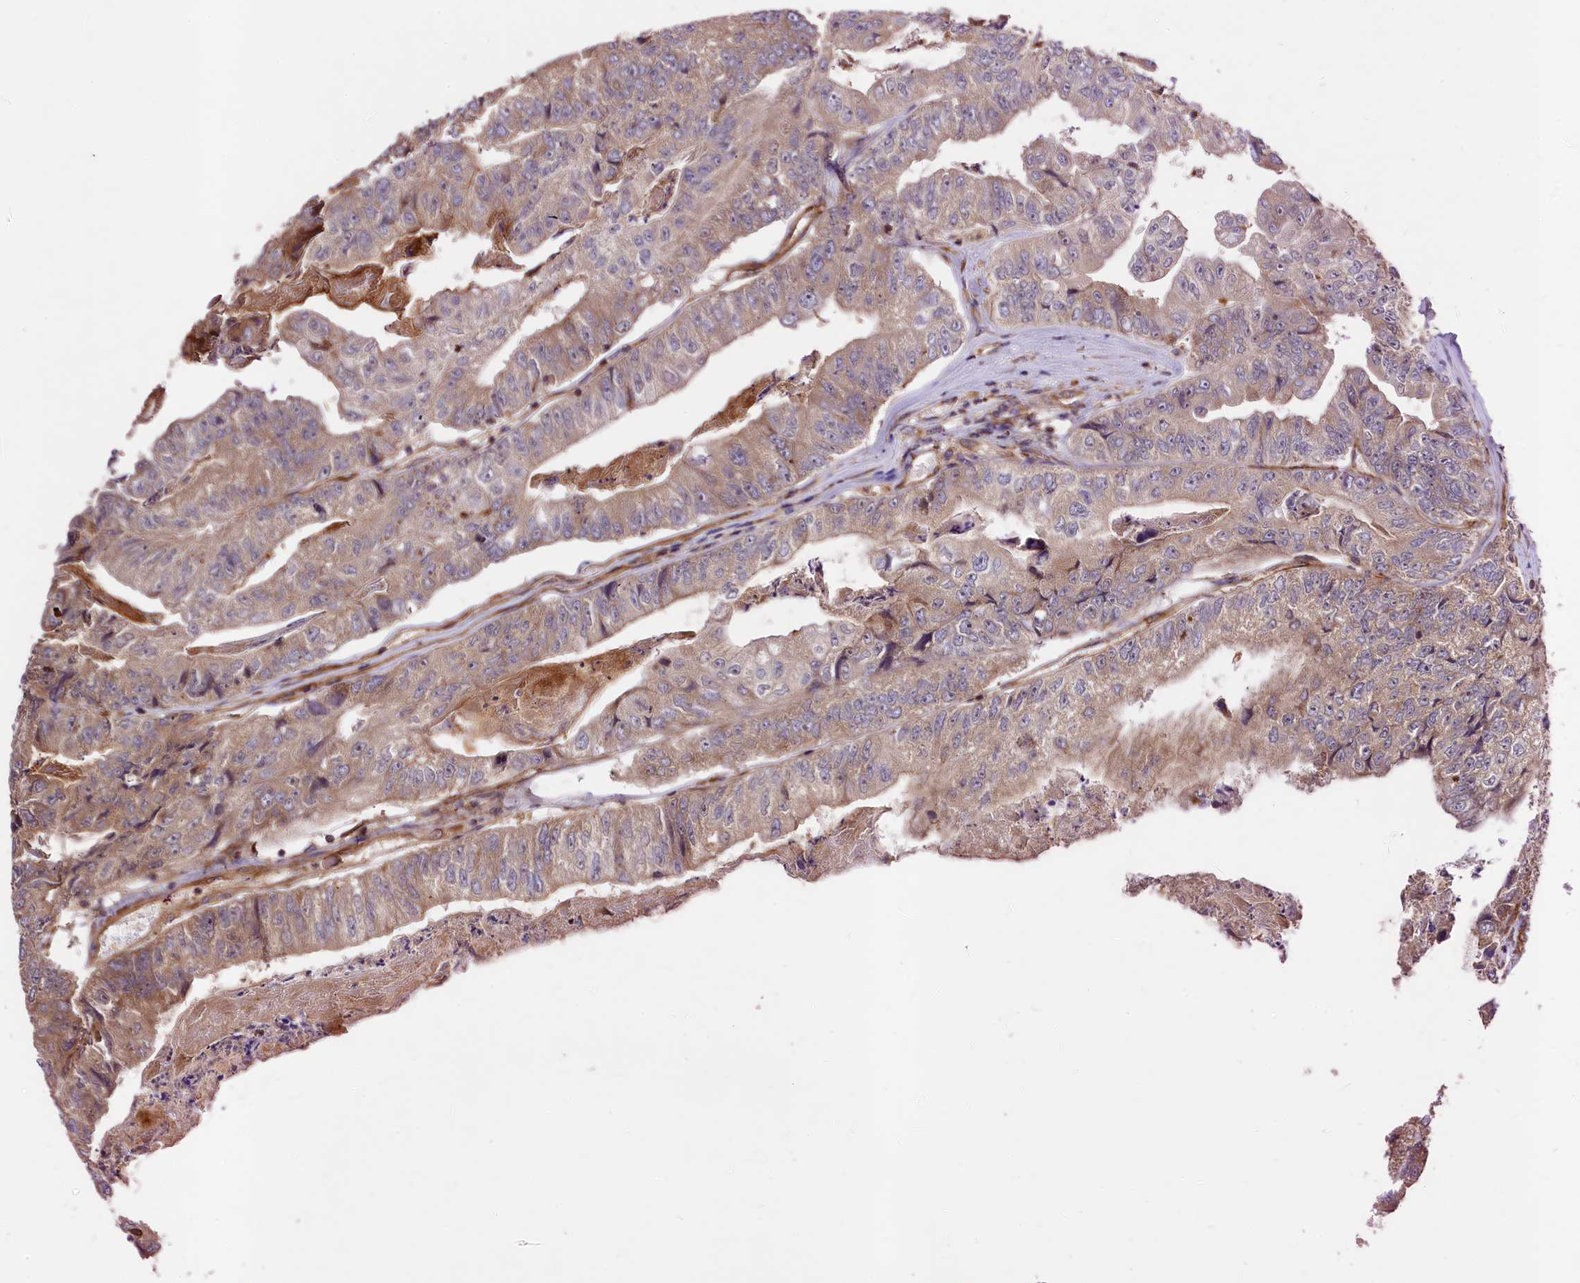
{"staining": {"intensity": "moderate", "quantity": "25%-75%", "location": "cytoplasmic/membranous"}, "tissue": "colorectal cancer", "cell_type": "Tumor cells", "image_type": "cancer", "snomed": [{"axis": "morphology", "description": "Adenocarcinoma, NOS"}, {"axis": "topography", "description": "Colon"}], "caption": "High-power microscopy captured an immunohistochemistry photomicrograph of colorectal adenocarcinoma, revealing moderate cytoplasmic/membranous expression in about 25%-75% of tumor cells.", "gene": "KLHDC4", "patient": {"sex": "female", "age": 67}}